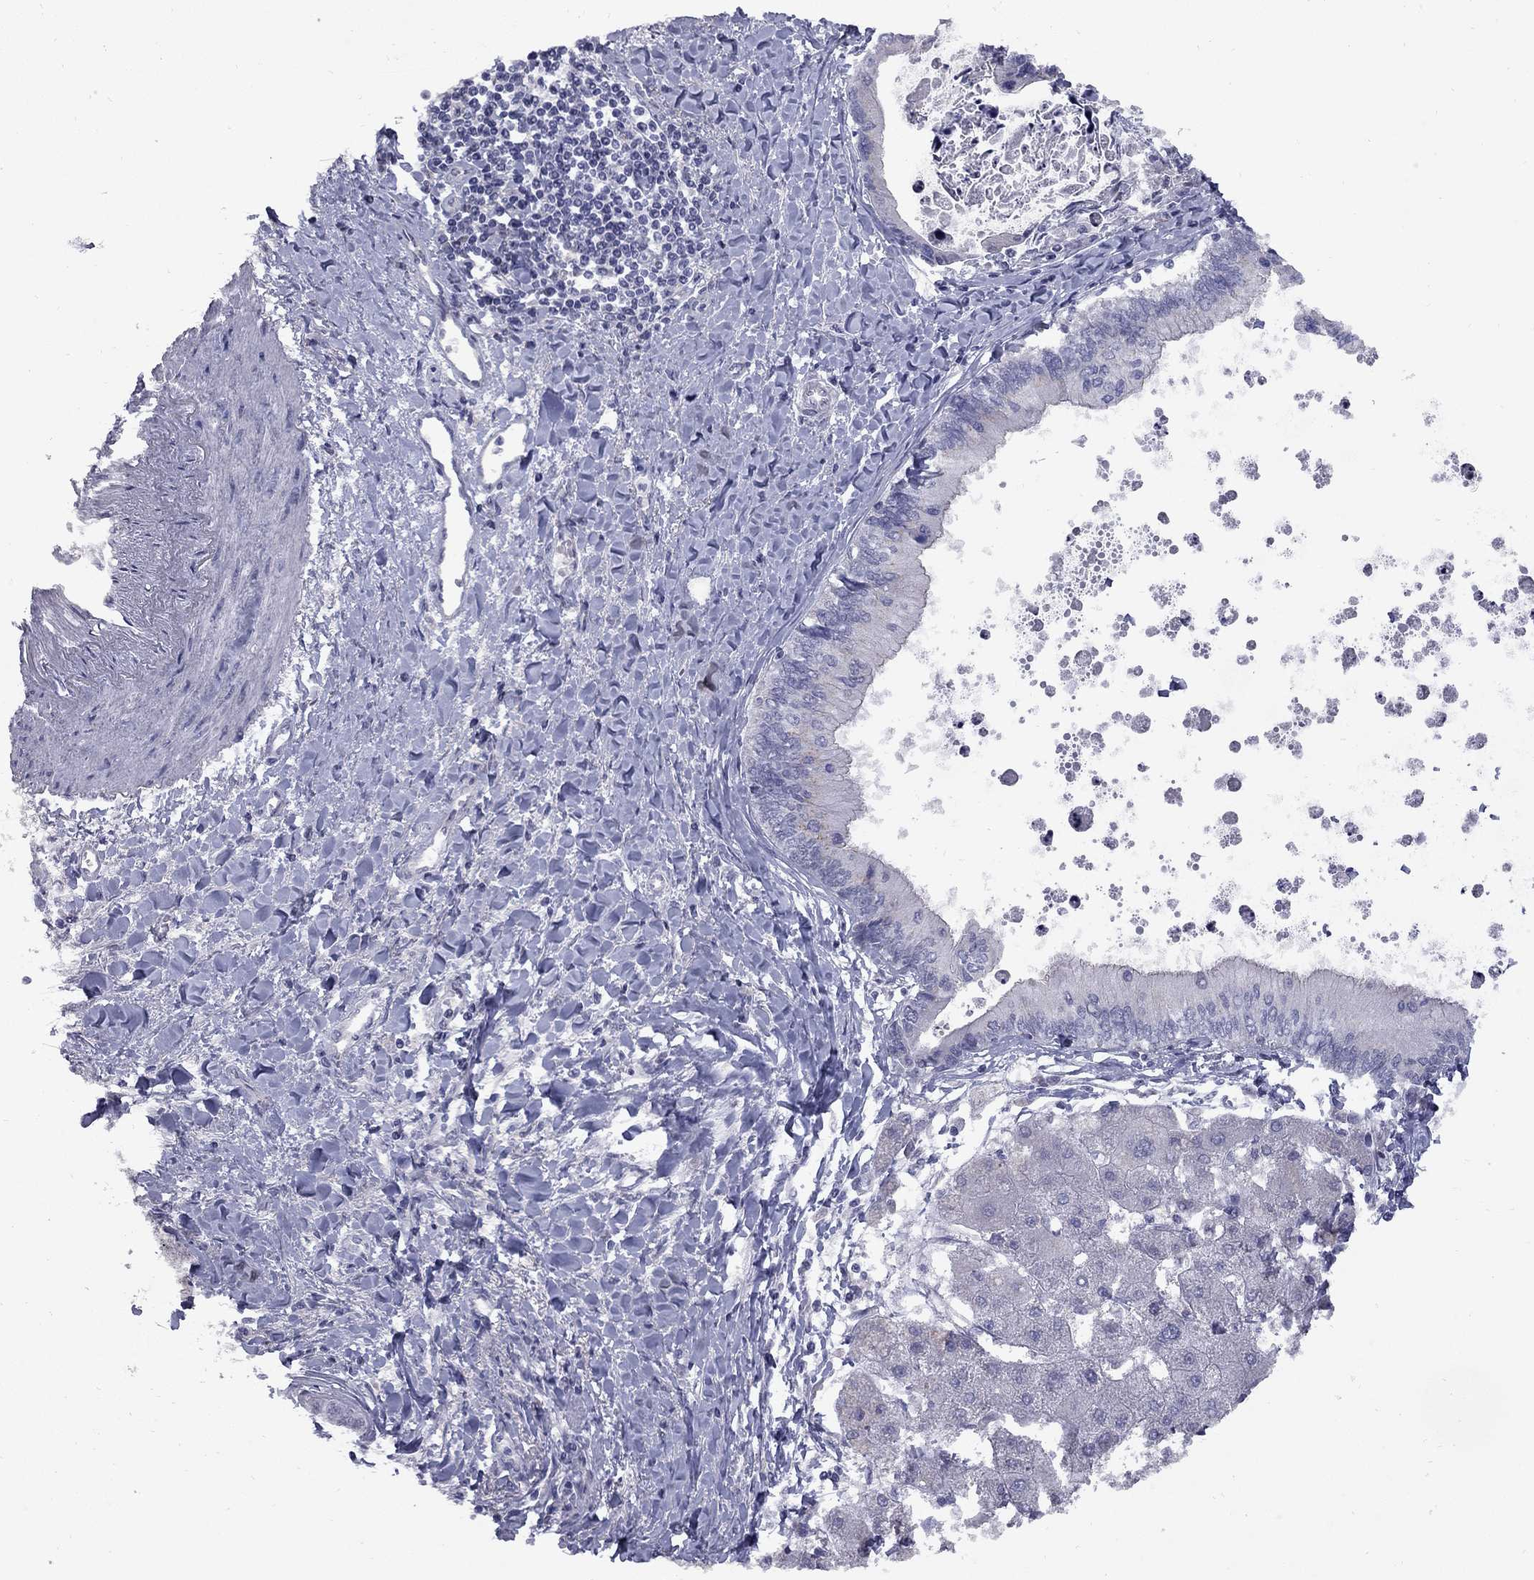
{"staining": {"intensity": "negative", "quantity": "none", "location": "none"}, "tissue": "liver cancer", "cell_type": "Tumor cells", "image_type": "cancer", "snomed": [{"axis": "morphology", "description": "Cholangiocarcinoma"}, {"axis": "topography", "description": "Liver"}], "caption": "The immunohistochemistry histopathology image has no significant expression in tumor cells of liver cancer tissue.", "gene": "HTR4", "patient": {"sex": "male", "age": 66}}